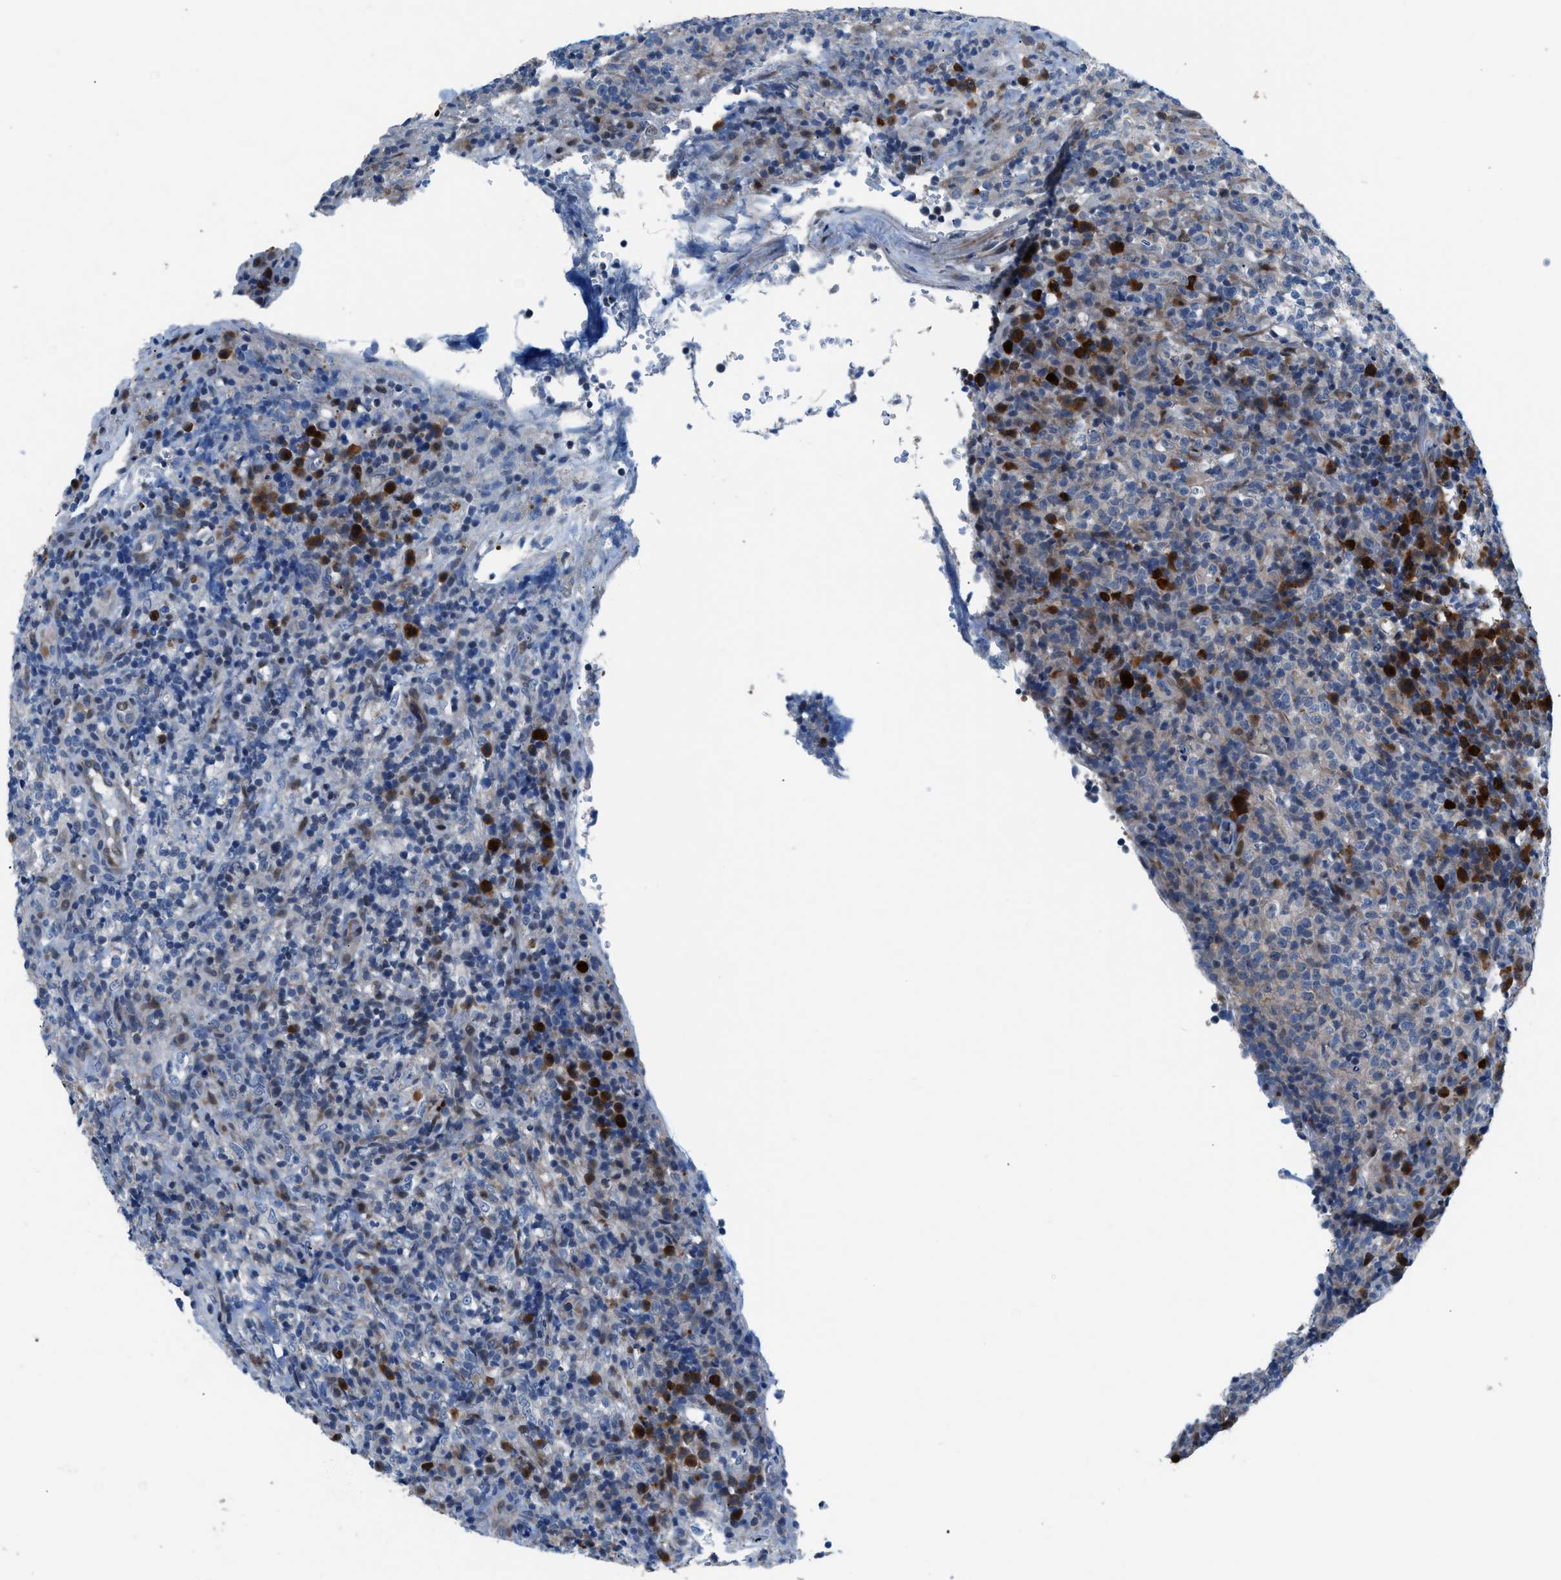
{"staining": {"intensity": "negative", "quantity": "none", "location": "none"}, "tissue": "lymphoma", "cell_type": "Tumor cells", "image_type": "cancer", "snomed": [{"axis": "morphology", "description": "Malignant lymphoma, non-Hodgkin's type, High grade"}, {"axis": "topography", "description": "Lymph node"}], "caption": "IHC image of human malignant lymphoma, non-Hodgkin's type (high-grade) stained for a protein (brown), which exhibits no expression in tumor cells.", "gene": "UAP1", "patient": {"sex": "female", "age": 76}}